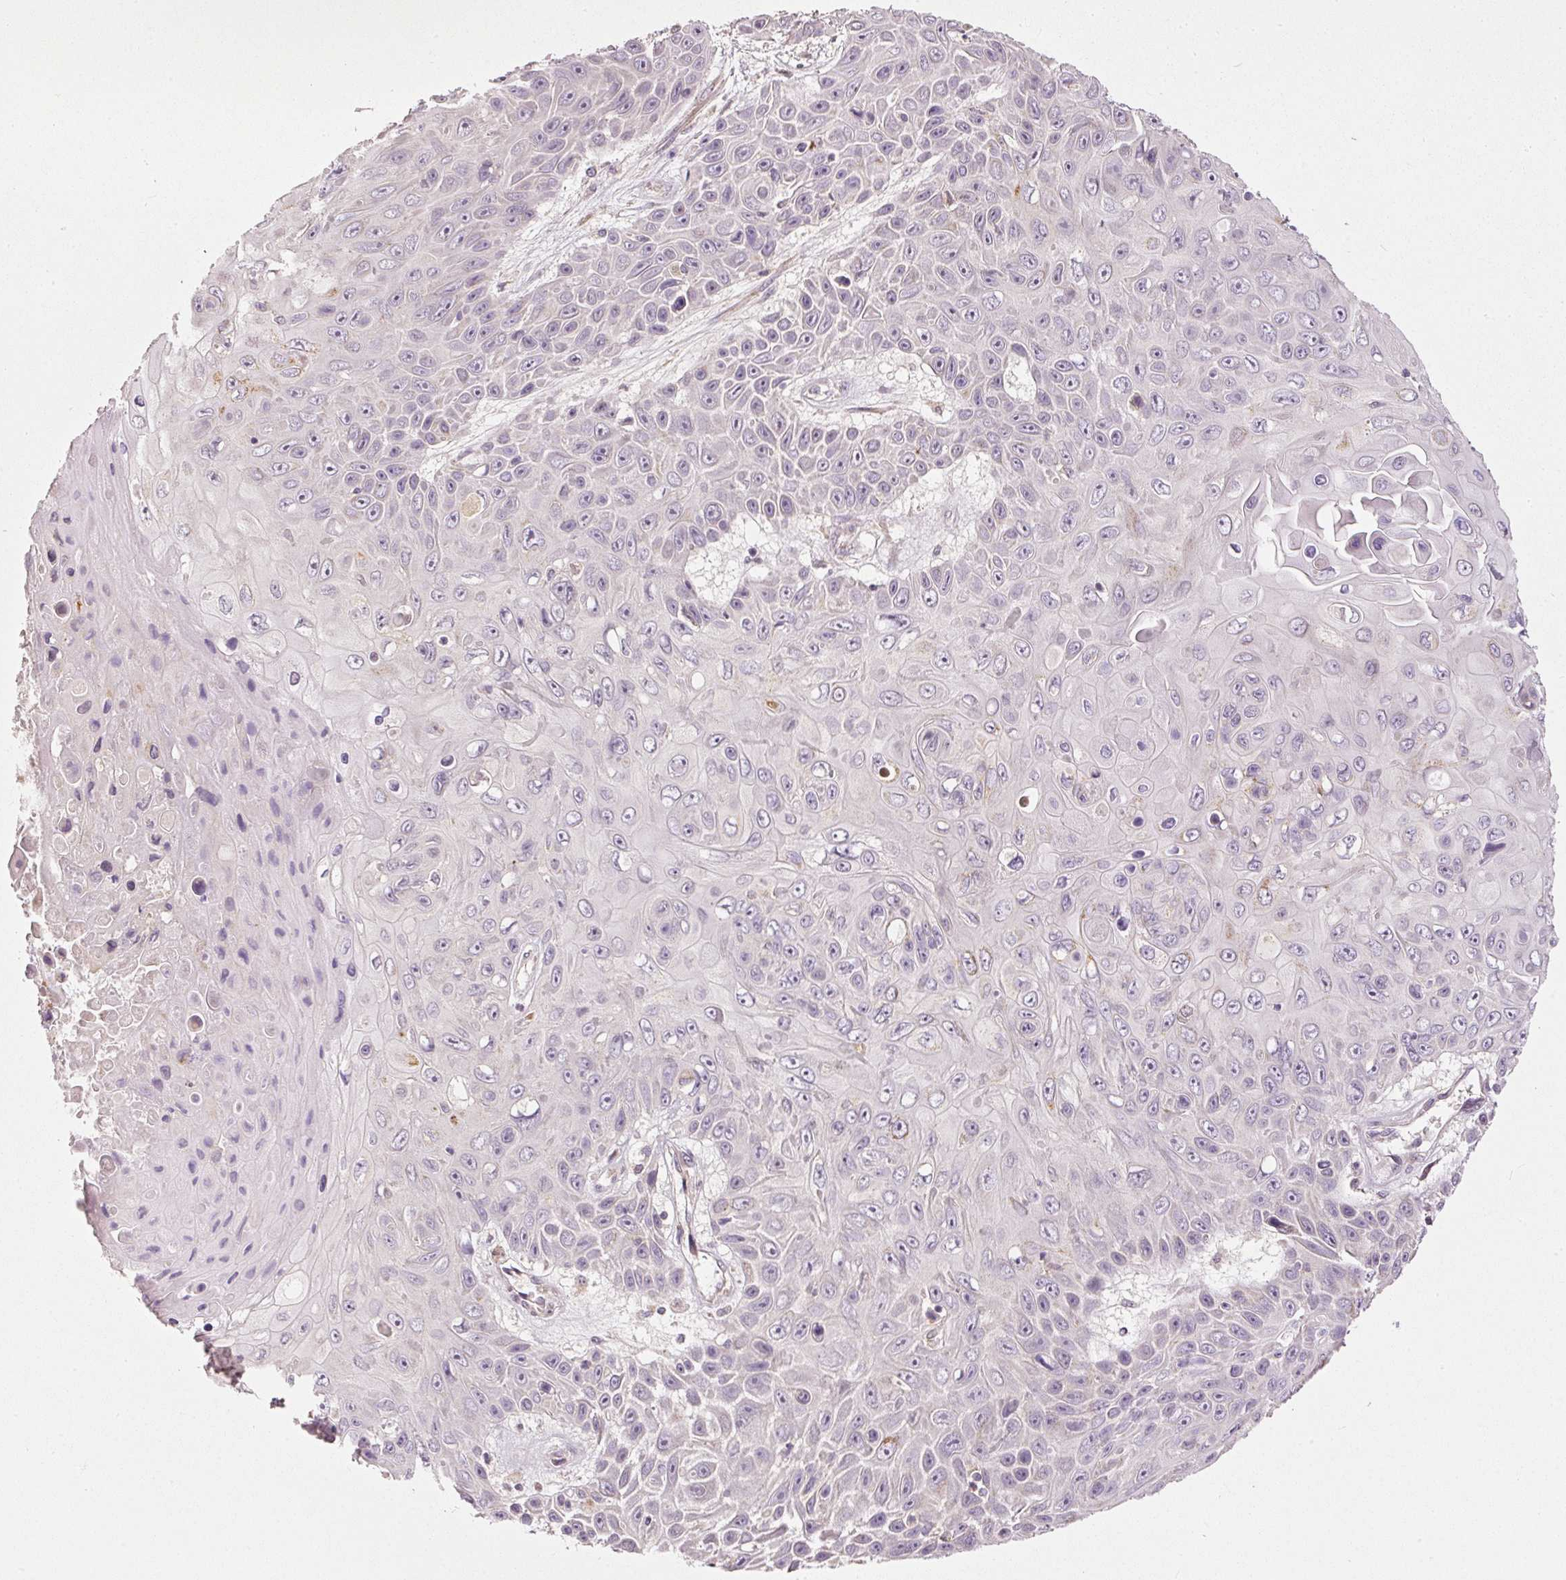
{"staining": {"intensity": "negative", "quantity": "none", "location": "none"}, "tissue": "skin cancer", "cell_type": "Tumor cells", "image_type": "cancer", "snomed": [{"axis": "morphology", "description": "Squamous cell carcinoma, NOS"}, {"axis": "topography", "description": "Skin"}], "caption": "Tumor cells show no significant protein positivity in skin cancer (squamous cell carcinoma). The staining was performed using DAB (3,3'-diaminobenzidine) to visualize the protein expression in brown, while the nuclei were stained in blue with hematoxylin (Magnification: 20x).", "gene": "MTHFD1L", "patient": {"sex": "male", "age": 82}}